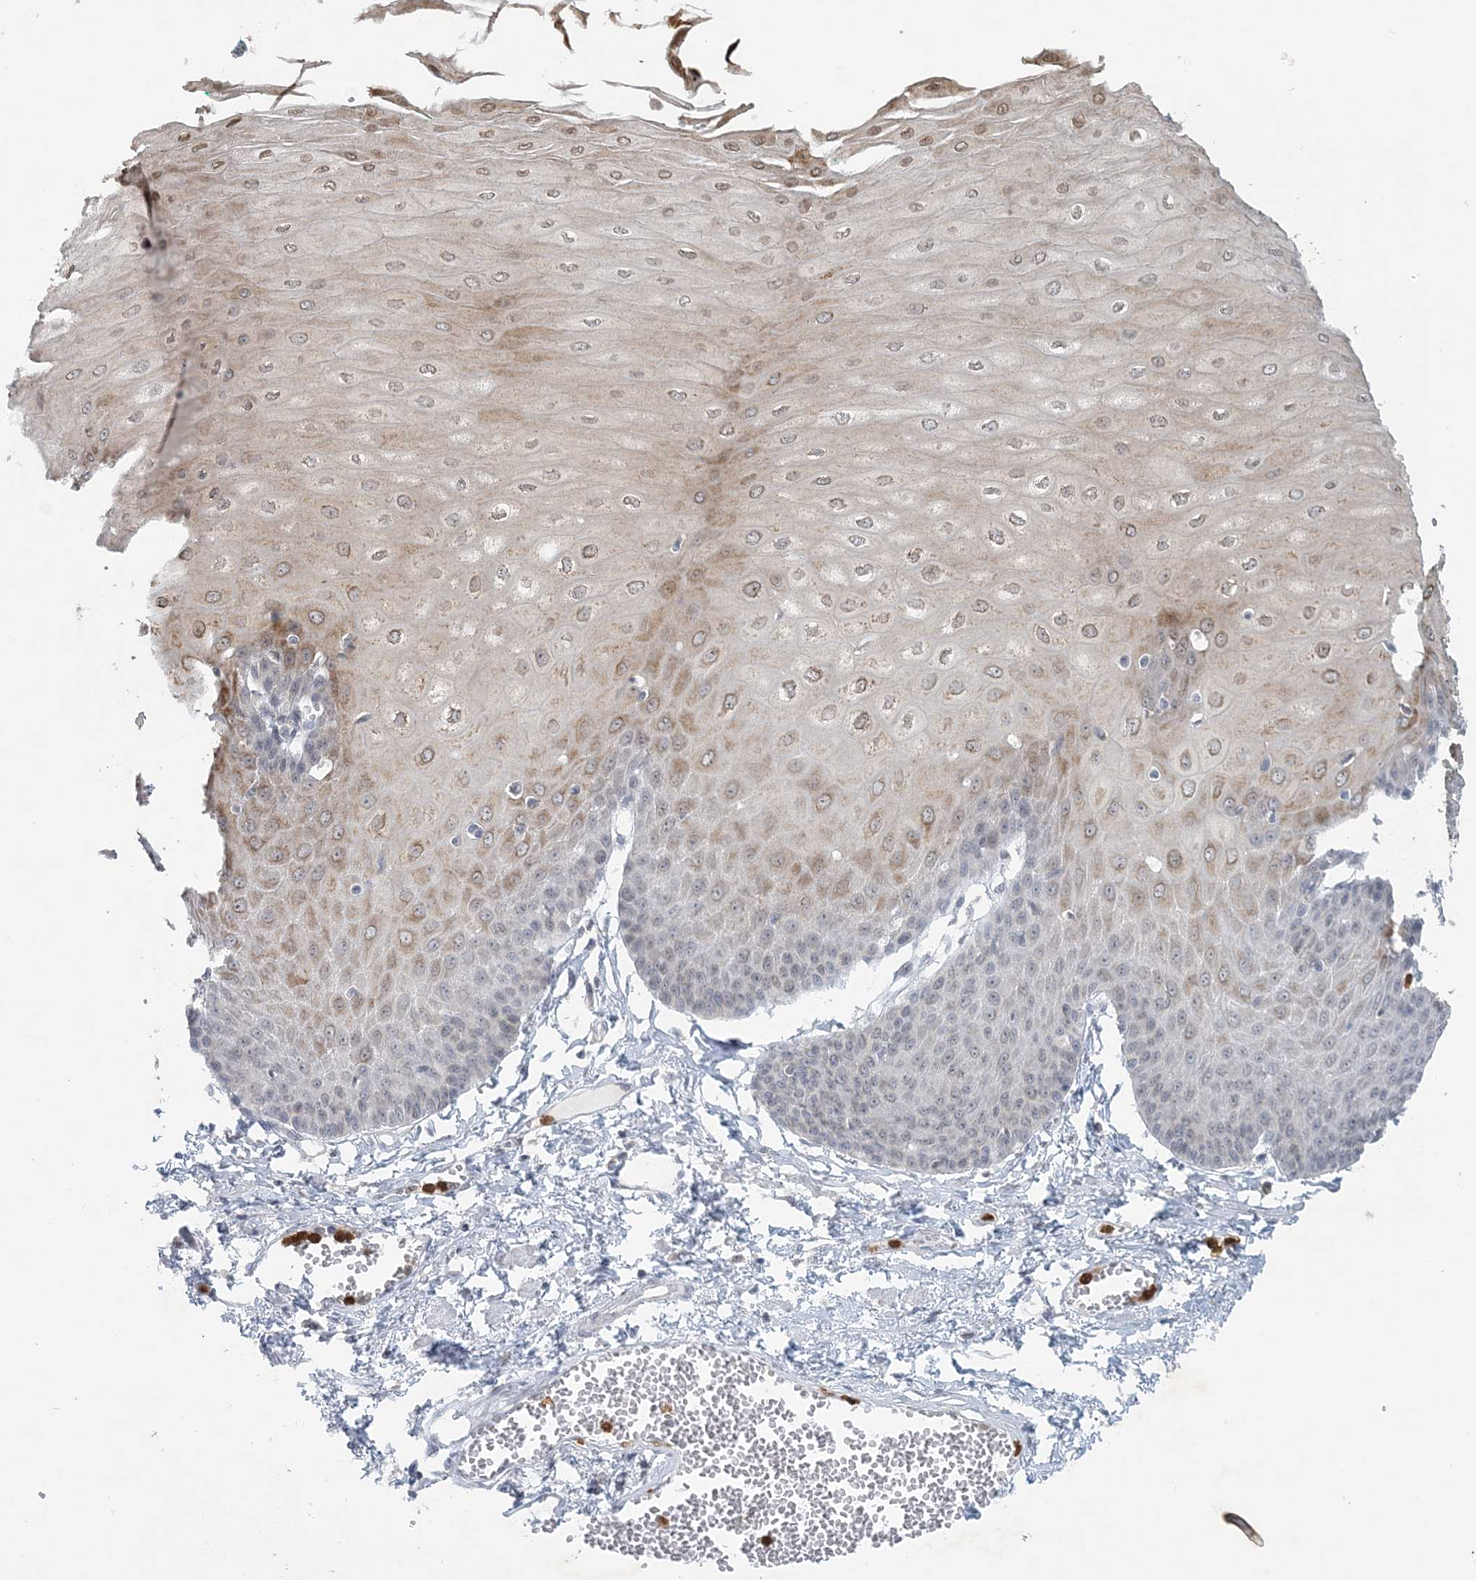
{"staining": {"intensity": "moderate", "quantity": "<25%", "location": "cytoplasmic/membranous"}, "tissue": "esophagus", "cell_type": "Squamous epithelial cells", "image_type": "normal", "snomed": [{"axis": "morphology", "description": "Normal tissue, NOS"}, {"axis": "topography", "description": "Esophagus"}], "caption": "Esophagus was stained to show a protein in brown. There is low levels of moderate cytoplasmic/membranous expression in approximately <25% of squamous epithelial cells. The protein of interest is shown in brown color, while the nuclei are stained blue.", "gene": "NUP54", "patient": {"sex": "male", "age": 60}}